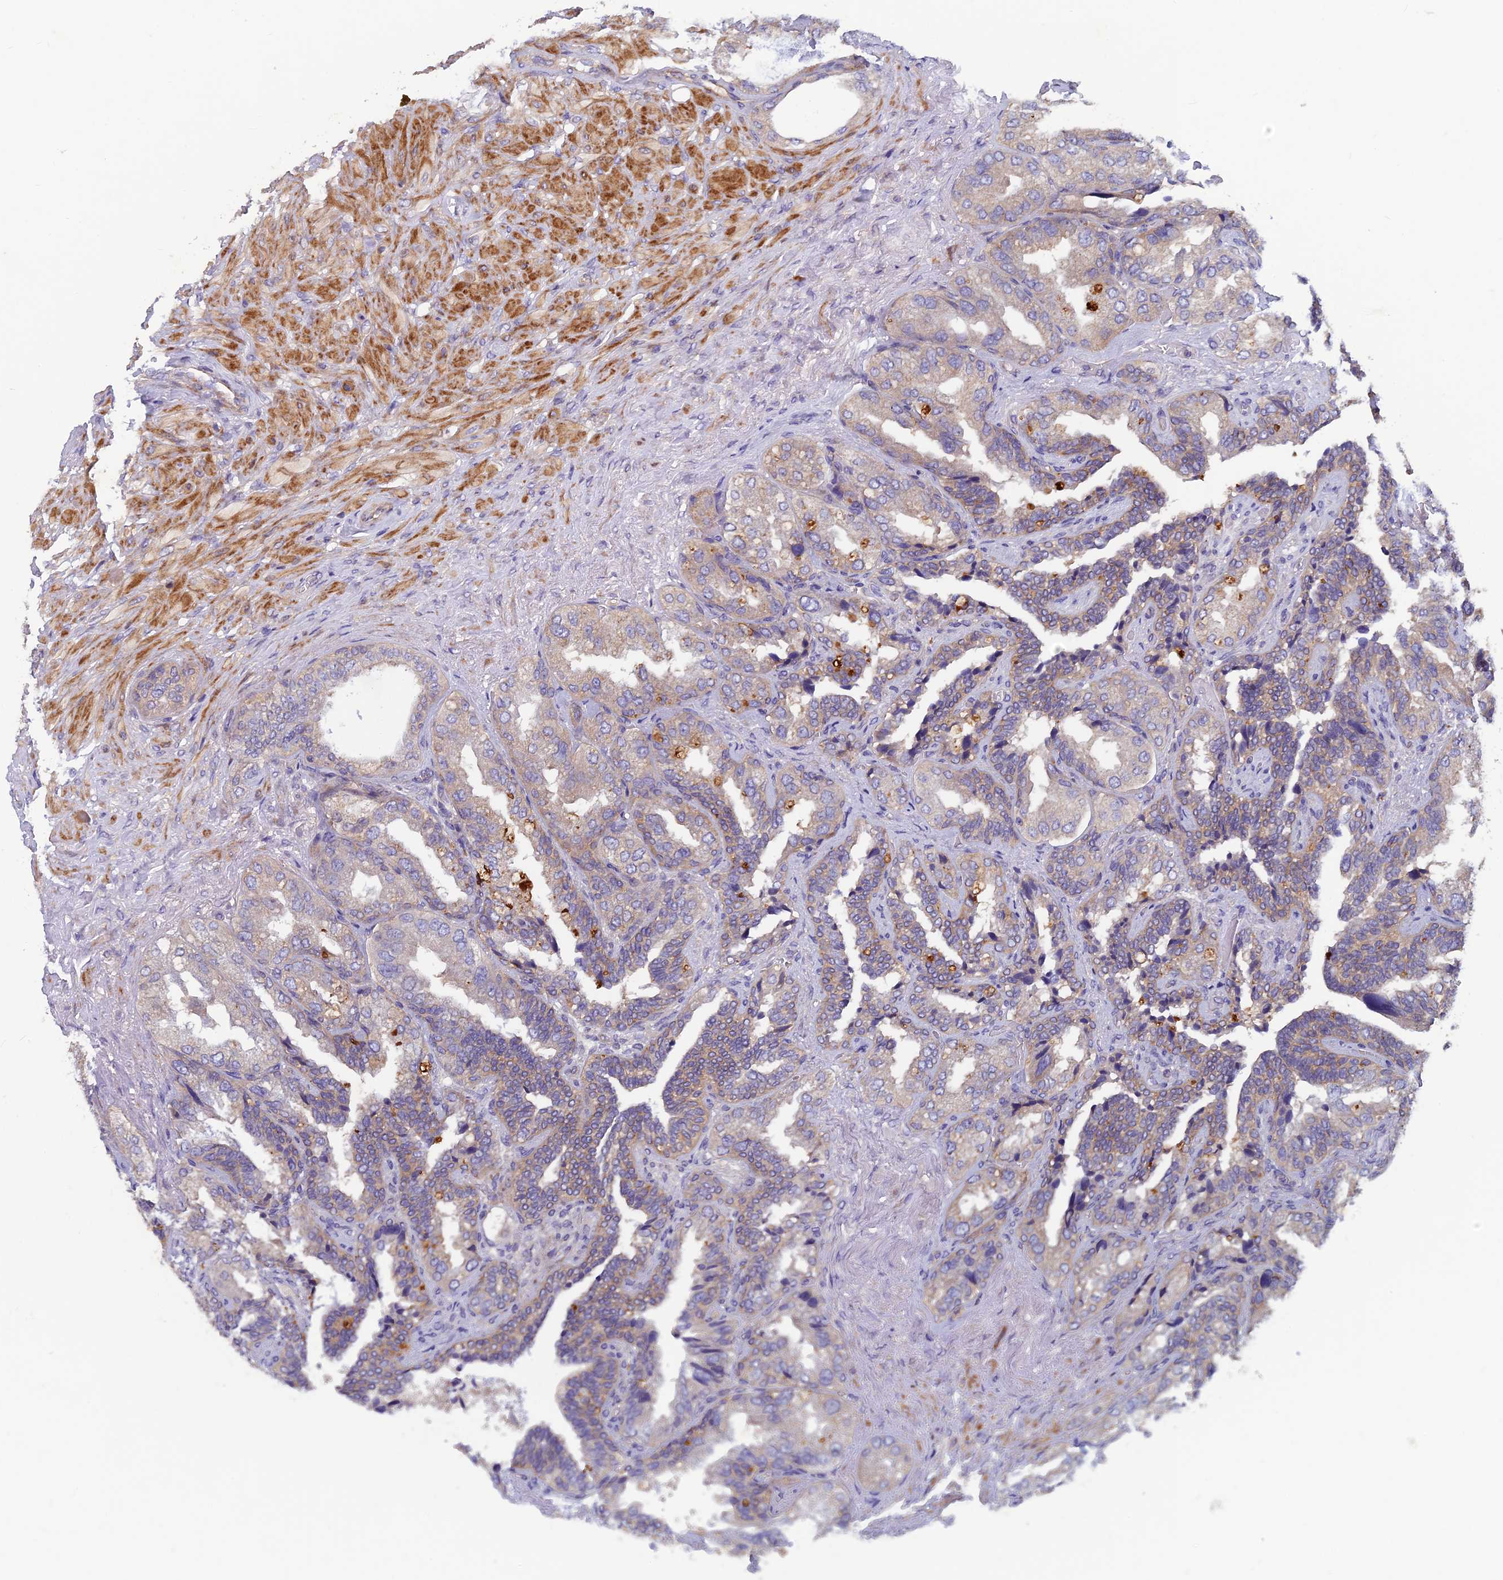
{"staining": {"intensity": "weak", "quantity": "25%-75%", "location": "cytoplasmic/membranous"}, "tissue": "seminal vesicle", "cell_type": "Glandular cells", "image_type": "normal", "snomed": [{"axis": "morphology", "description": "Normal tissue, NOS"}, {"axis": "topography", "description": "Seminal veicle"}, {"axis": "topography", "description": "Peripheral nerve tissue"}], "caption": "Normal seminal vesicle was stained to show a protein in brown. There is low levels of weak cytoplasmic/membranous positivity in approximately 25%-75% of glandular cells.", "gene": "NCAPG", "patient": {"sex": "male", "age": 63}}